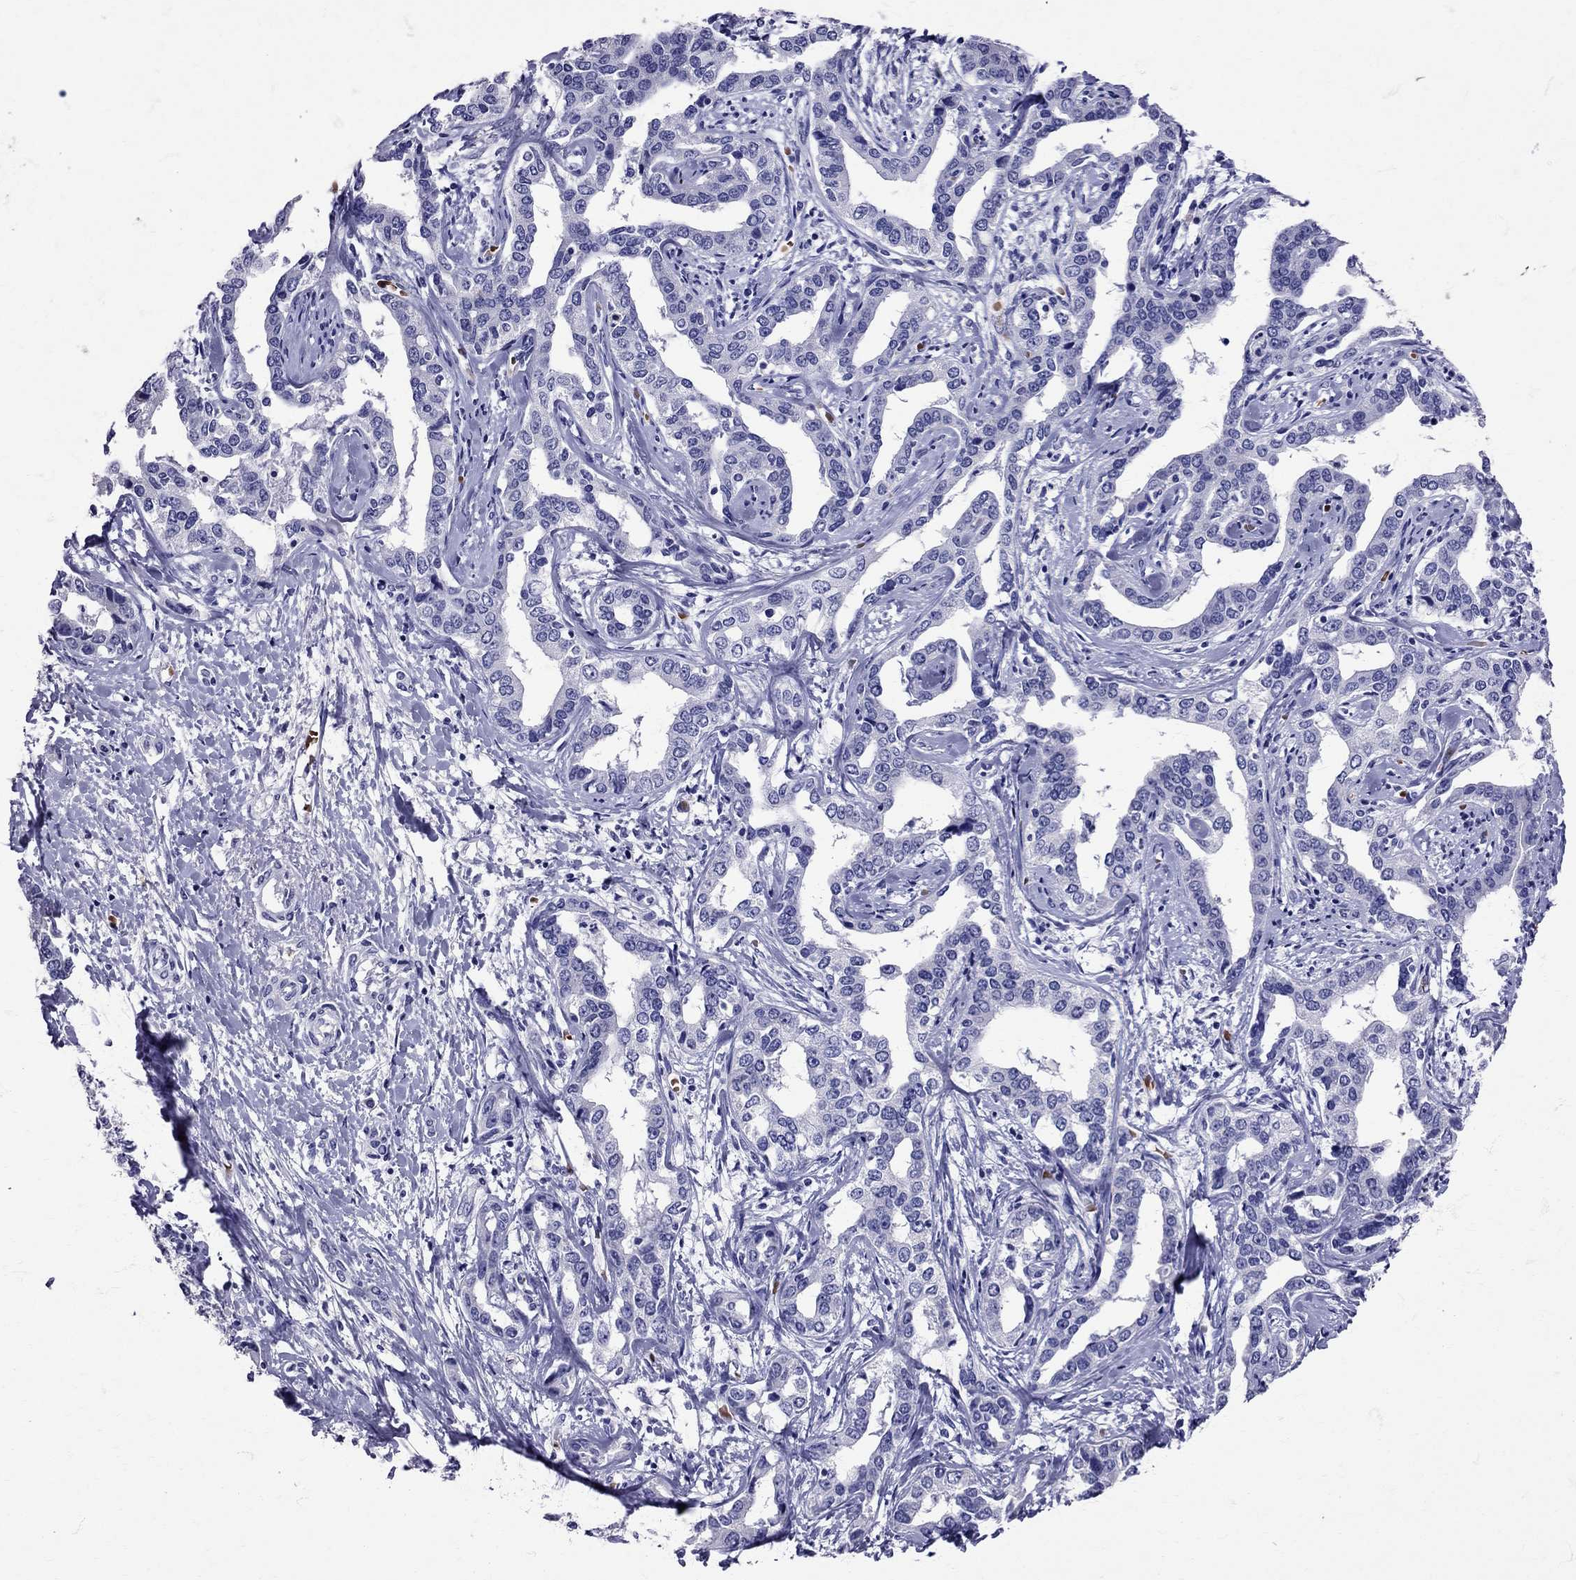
{"staining": {"intensity": "negative", "quantity": "none", "location": "none"}, "tissue": "liver cancer", "cell_type": "Tumor cells", "image_type": "cancer", "snomed": [{"axis": "morphology", "description": "Cholangiocarcinoma"}, {"axis": "topography", "description": "Liver"}], "caption": "Human liver cancer stained for a protein using immunohistochemistry shows no expression in tumor cells.", "gene": "TBR1", "patient": {"sex": "male", "age": 59}}